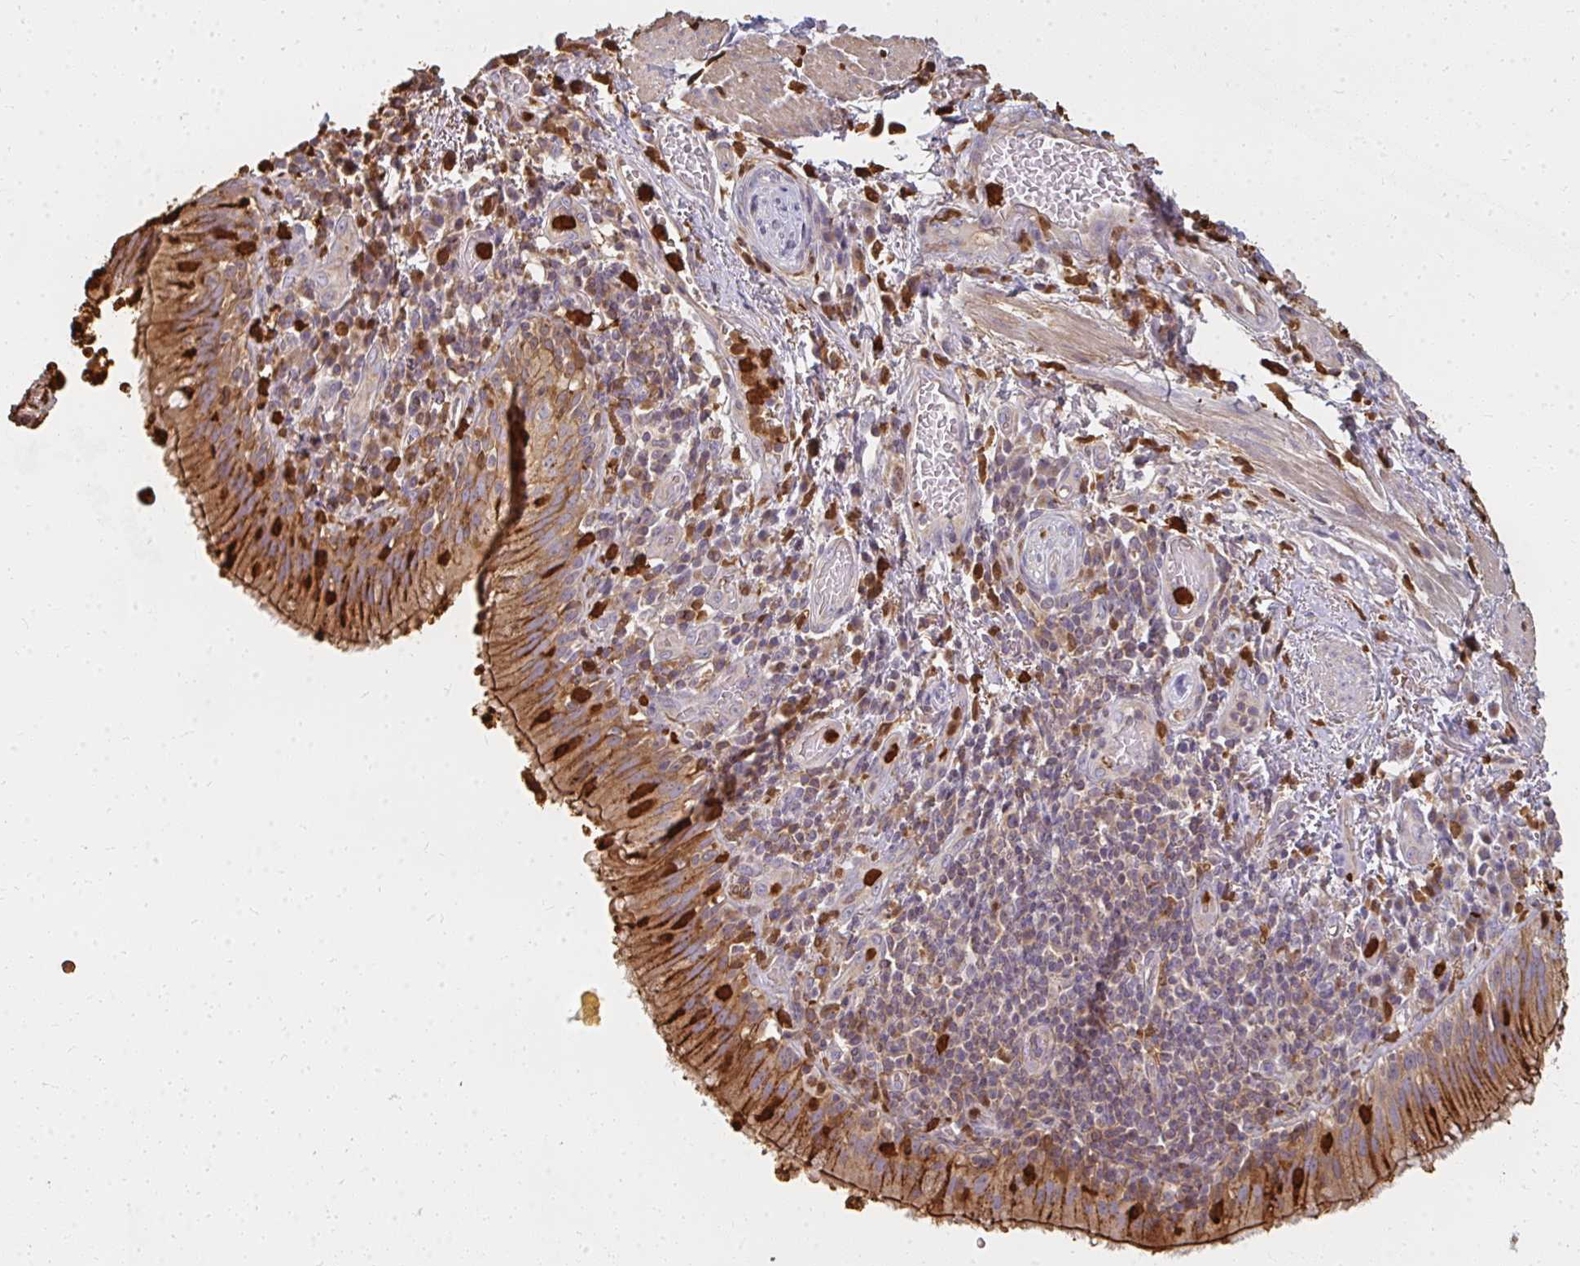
{"staining": {"intensity": "strong", "quantity": ">75%", "location": "cytoplasmic/membranous"}, "tissue": "bronchus", "cell_type": "Respiratory epithelial cells", "image_type": "normal", "snomed": [{"axis": "morphology", "description": "Normal tissue, NOS"}, {"axis": "topography", "description": "Cartilage tissue"}, {"axis": "topography", "description": "Bronchus"}], "caption": "Brown immunohistochemical staining in benign human bronchus displays strong cytoplasmic/membranous staining in approximately >75% of respiratory epithelial cells. (DAB (3,3'-diaminobenzidine) IHC, brown staining for protein, blue staining for nuclei).", "gene": "CNTRL", "patient": {"sex": "male", "age": 56}}